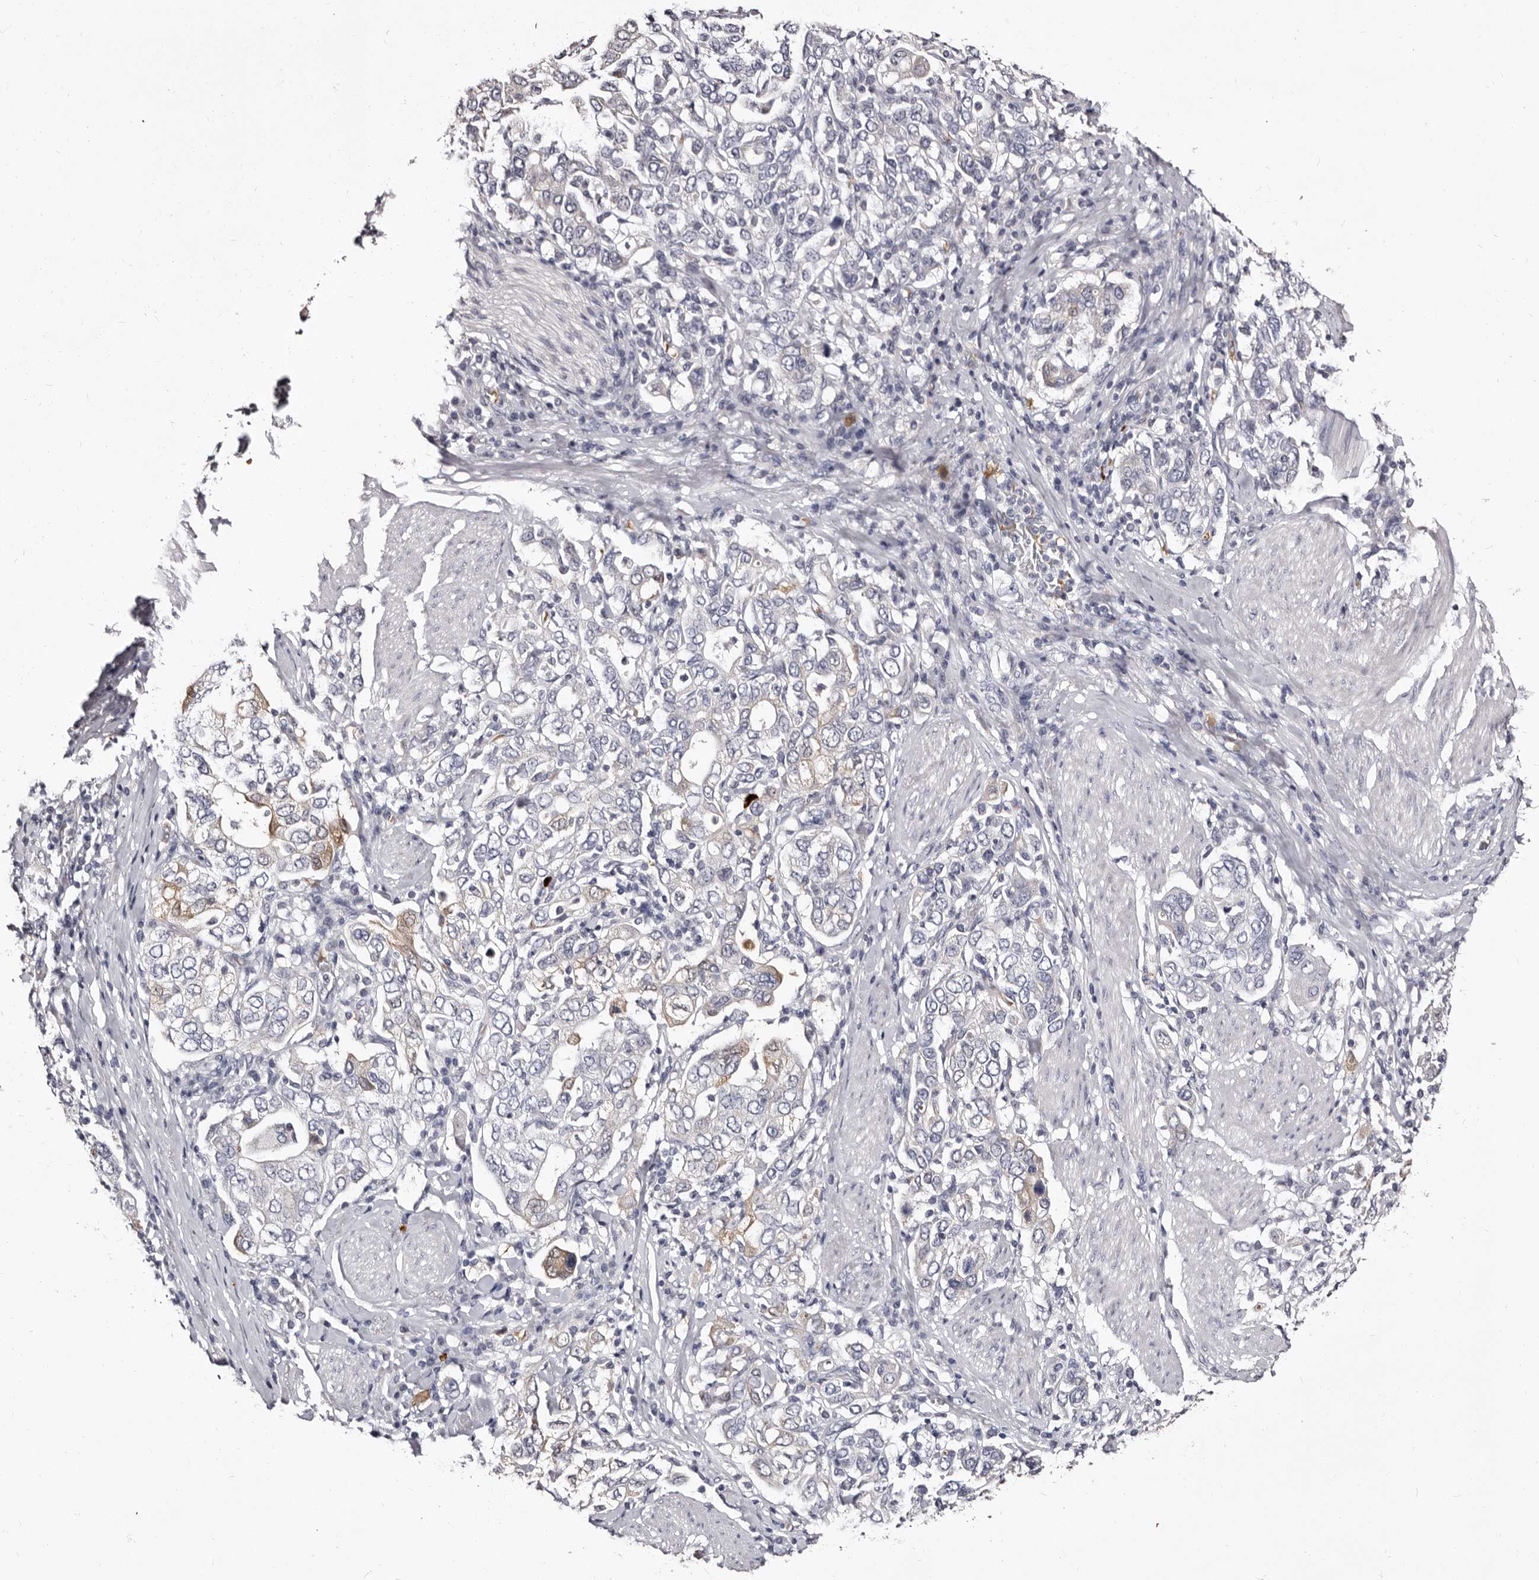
{"staining": {"intensity": "negative", "quantity": "none", "location": "none"}, "tissue": "stomach cancer", "cell_type": "Tumor cells", "image_type": "cancer", "snomed": [{"axis": "morphology", "description": "Adenocarcinoma, NOS"}, {"axis": "topography", "description": "Stomach, upper"}], "caption": "Tumor cells show no significant protein positivity in stomach cancer. (Stains: DAB IHC with hematoxylin counter stain, Microscopy: brightfield microscopy at high magnification).", "gene": "BPGM", "patient": {"sex": "male", "age": 62}}